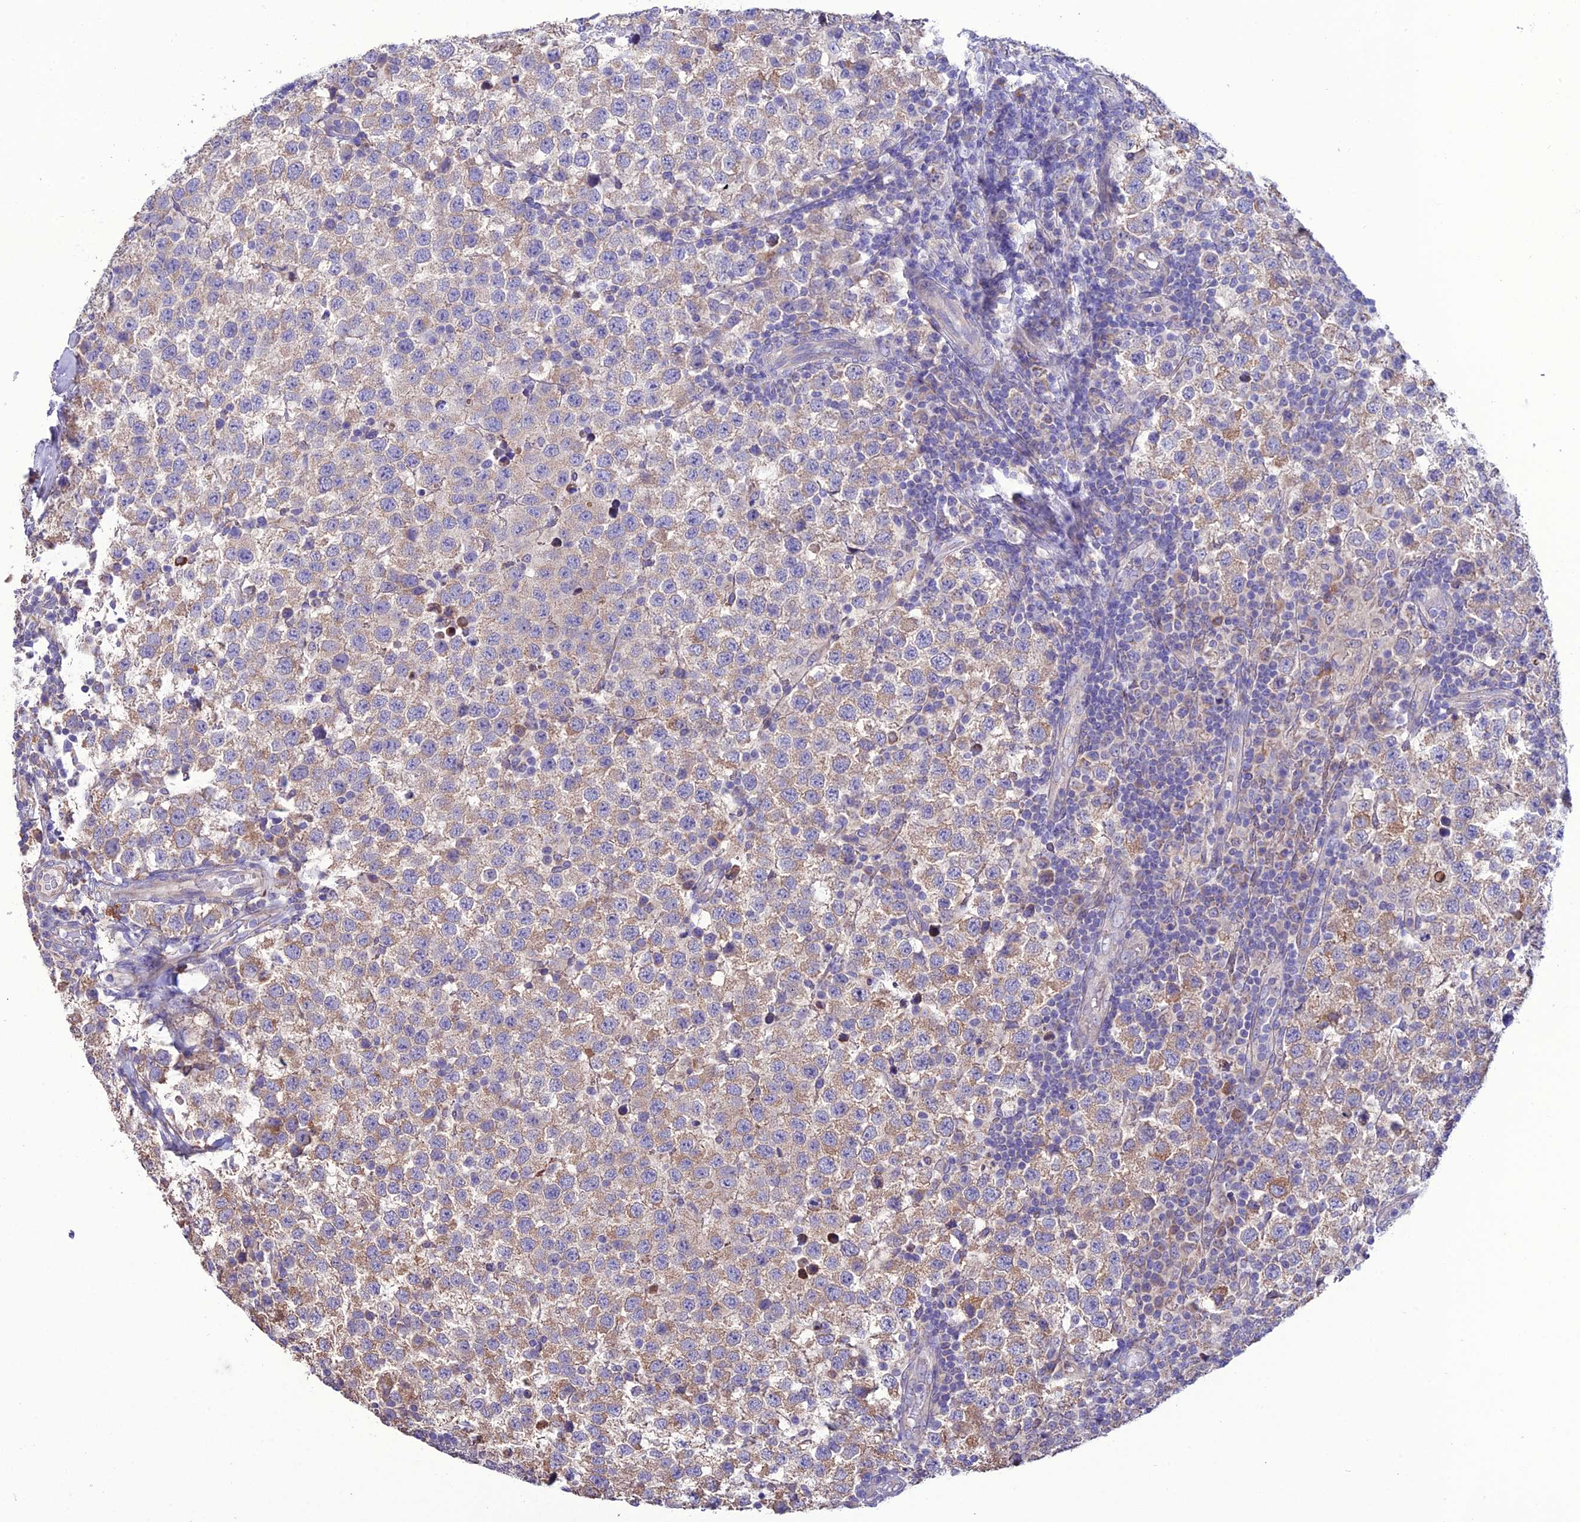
{"staining": {"intensity": "moderate", "quantity": "<25%", "location": "cytoplasmic/membranous"}, "tissue": "testis cancer", "cell_type": "Tumor cells", "image_type": "cancer", "snomed": [{"axis": "morphology", "description": "Seminoma, NOS"}, {"axis": "topography", "description": "Testis"}], "caption": "An image of testis cancer stained for a protein reveals moderate cytoplasmic/membranous brown staining in tumor cells.", "gene": "HOGA1", "patient": {"sex": "male", "age": 34}}